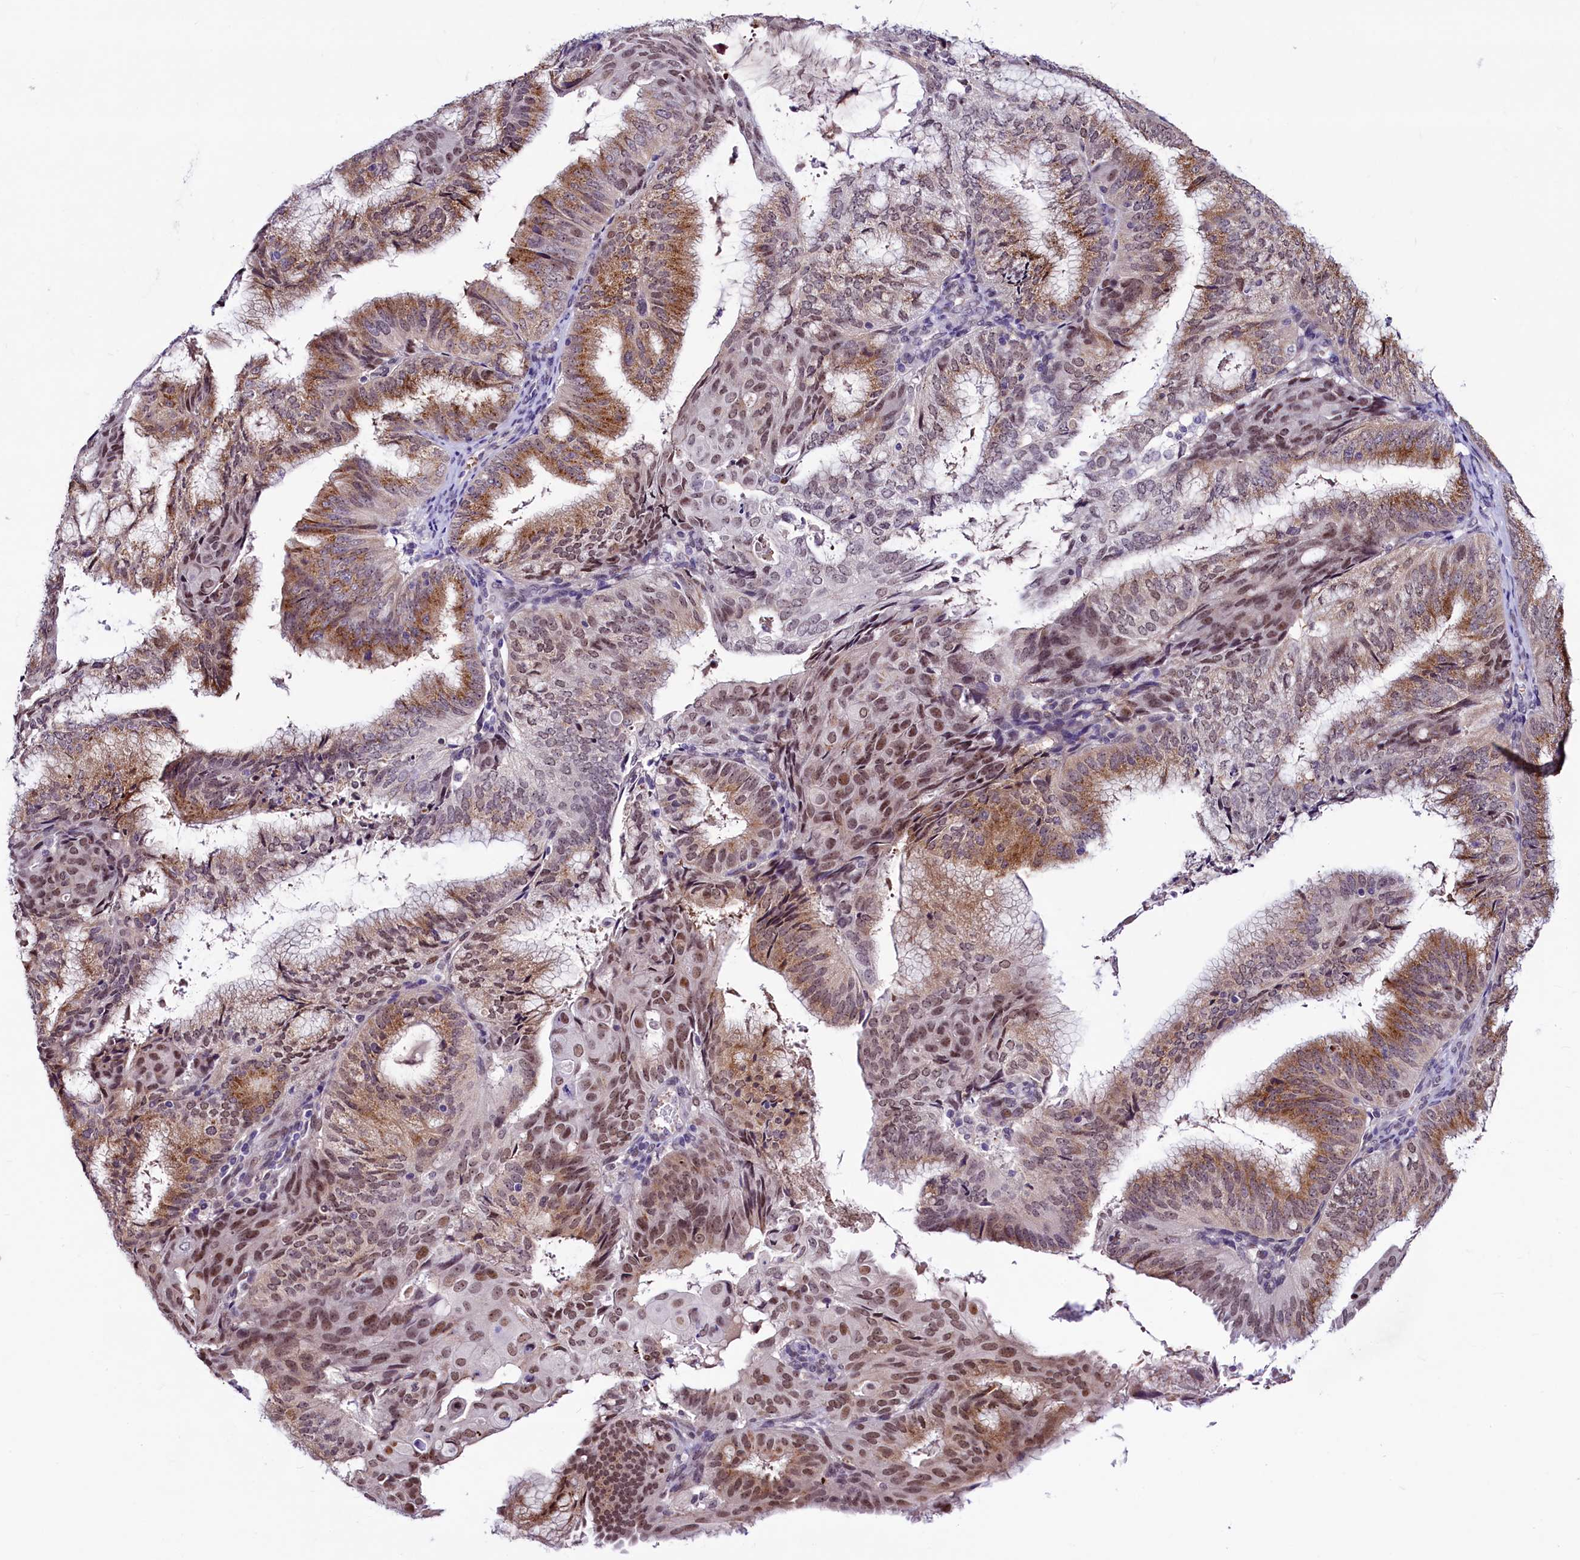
{"staining": {"intensity": "moderate", "quantity": "25%-75%", "location": "cytoplasmic/membranous,nuclear"}, "tissue": "endometrial cancer", "cell_type": "Tumor cells", "image_type": "cancer", "snomed": [{"axis": "morphology", "description": "Adenocarcinoma, NOS"}, {"axis": "topography", "description": "Endometrium"}], "caption": "Moderate cytoplasmic/membranous and nuclear expression for a protein is identified in about 25%-75% of tumor cells of endometrial cancer using IHC.", "gene": "LEUTX", "patient": {"sex": "female", "age": 49}}